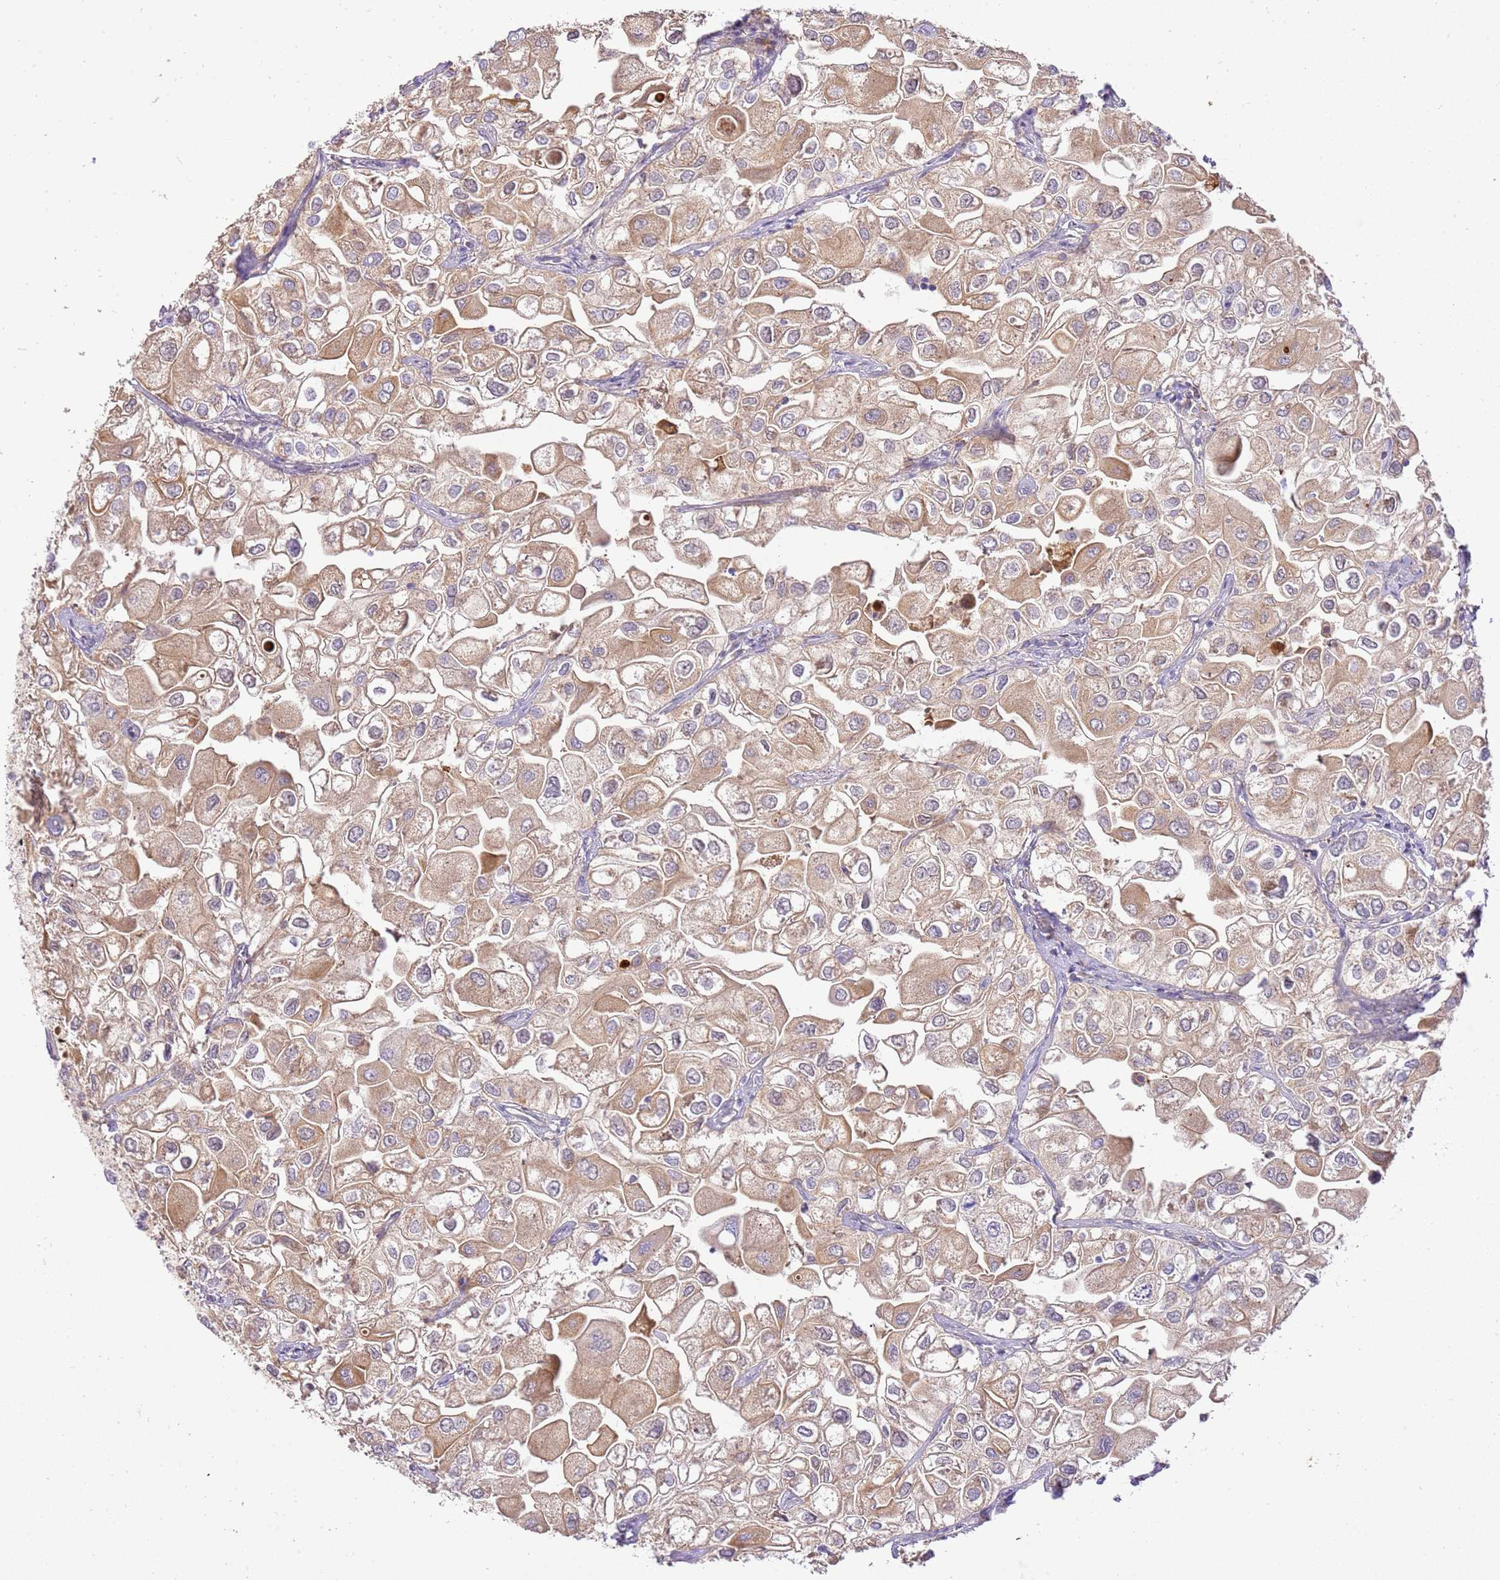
{"staining": {"intensity": "weak", "quantity": ">75%", "location": "cytoplasmic/membranous"}, "tissue": "urothelial cancer", "cell_type": "Tumor cells", "image_type": "cancer", "snomed": [{"axis": "morphology", "description": "Urothelial carcinoma, High grade"}, {"axis": "topography", "description": "Urinary bladder"}], "caption": "Urothelial carcinoma (high-grade) stained for a protein shows weak cytoplasmic/membranous positivity in tumor cells. (Brightfield microscopy of DAB IHC at high magnification).", "gene": "C8G", "patient": {"sex": "male", "age": 64}}